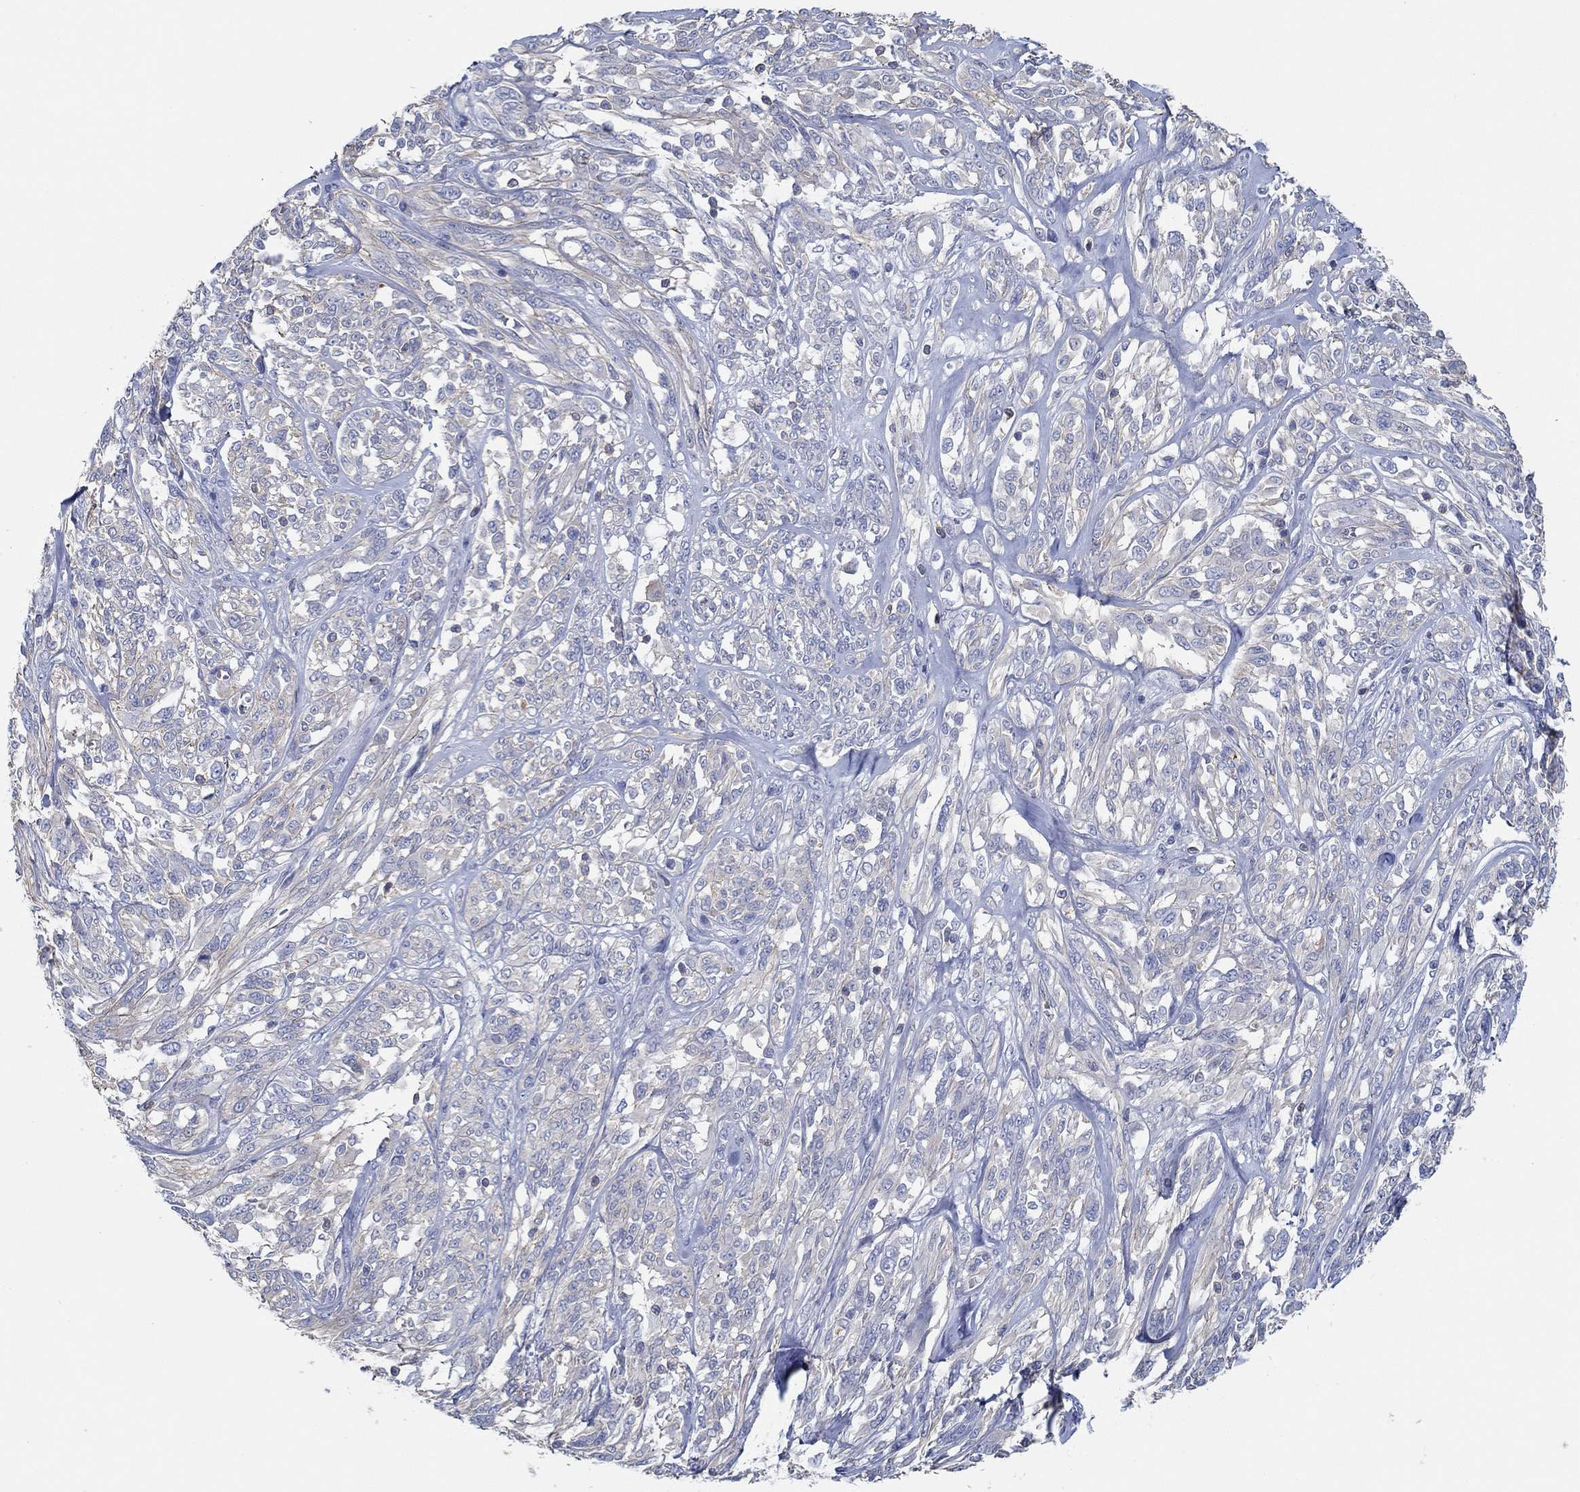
{"staining": {"intensity": "negative", "quantity": "none", "location": "none"}, "tissue": "melanoma", "cell_type": "Tumor cells", "image_type": "cancer", "snomed": [{"axis": "morphology", "description": "Malignant melanoma, NOS"}, {"axis": "topography", "description": "Skin"}], "caption": "This histopathology image is of melanoma stained with immunohistochemistry (IHC) to label a protein in brown with the nuclei are counter-stained blue. There is no positivity in tumor cells.", "gene": "BBOF1", "patient": {"sex": "female", "age": 91}}